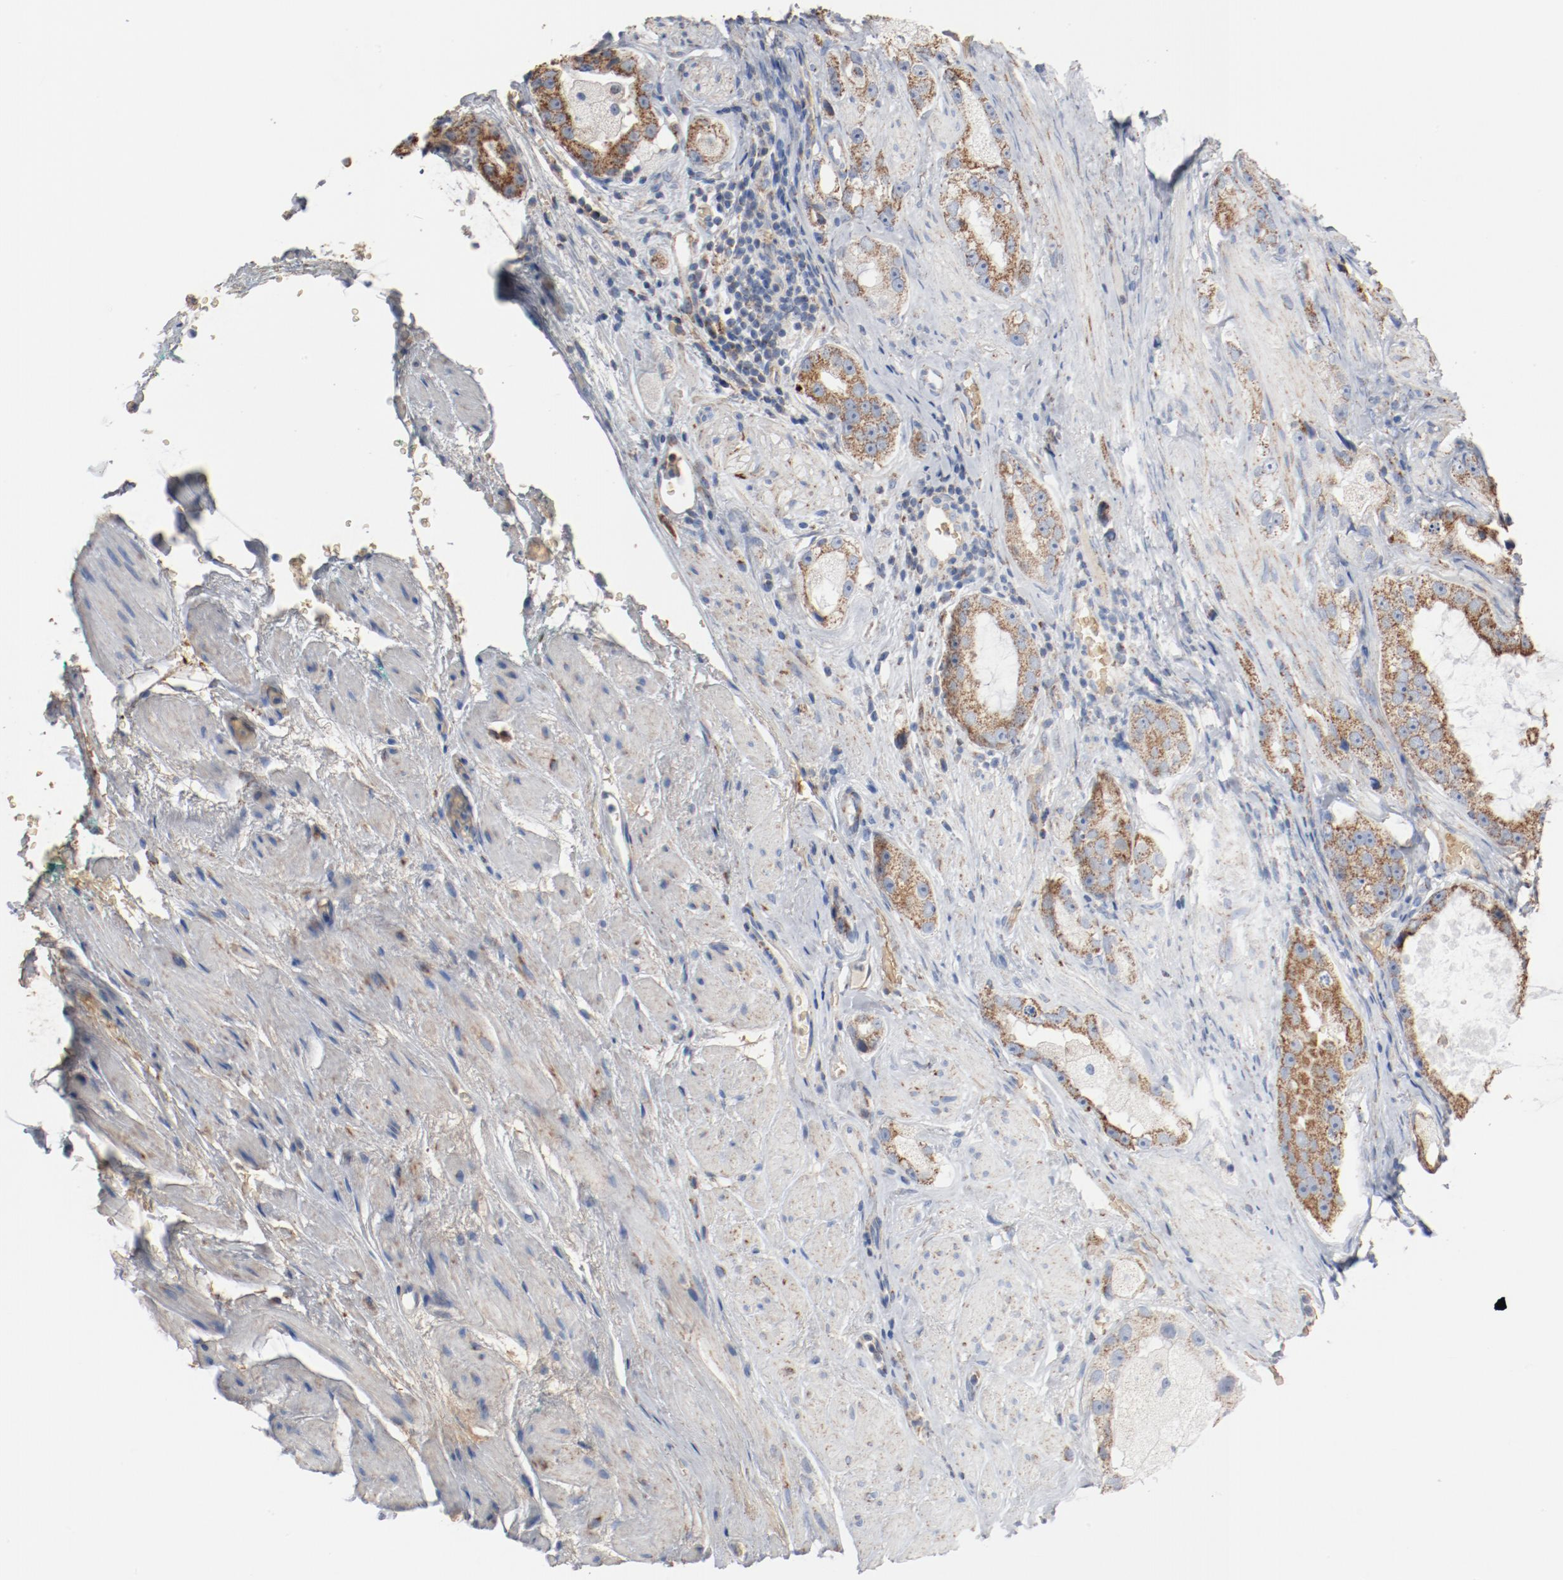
{"staining": {"intensity": "strong", "quantity": ">75%", "location": "cytoplasmic/membranous"}, "tissue": "prostate cancer", "cell_type": "Tumor cells", "image_type": "cancer", "snomed": [{"axis": "morphology", "description": "Adenocarcinoma, High grade"}, {"axis": "topography", "description": "Prostate"}], "caption": "Protein staining demonstrates strong cytoplasmic/membranous expression in about >75% of tumor cells in prostate cancer.", "gene": "NDUFB8", "patient": {"sex": "male", "age": 63}}